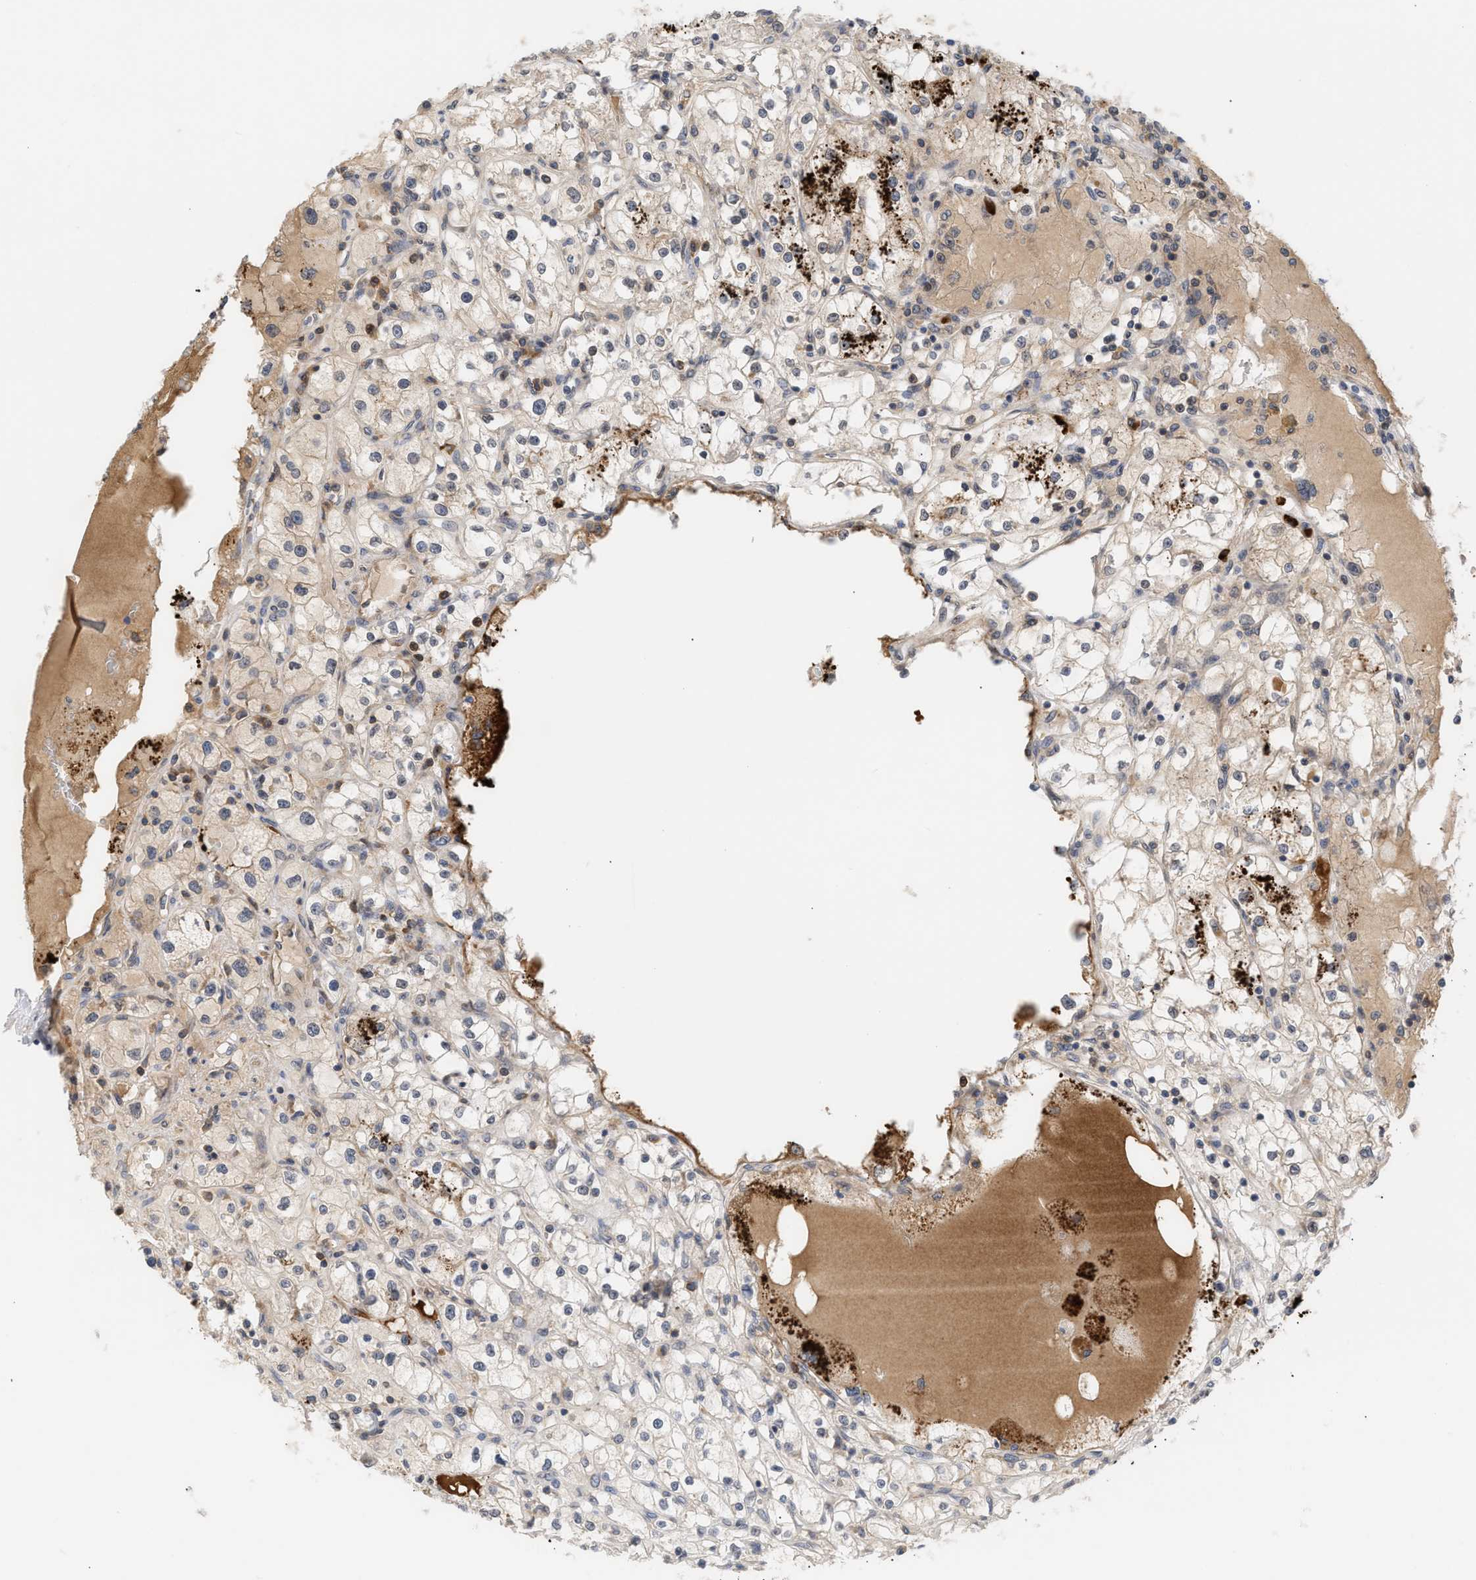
{"staining": {"intensity": "negative", "quantity": "none", "location": "none"}, "tissue": "renal cancer", "cell_type": "Tumor cells", "image_type": "cancer", "snomed": [{"axis": "morphology", "description": "Adenocarcinoma, NOS"}, {"axis": "topography", "description": "Kidney"}], "caption": "Protein analysis of adenocarcinoma (renal) demonstrates no significant expression in tumor cells.", "gene": "NUP62", "patient": {"sex": "male", "age": 56}}